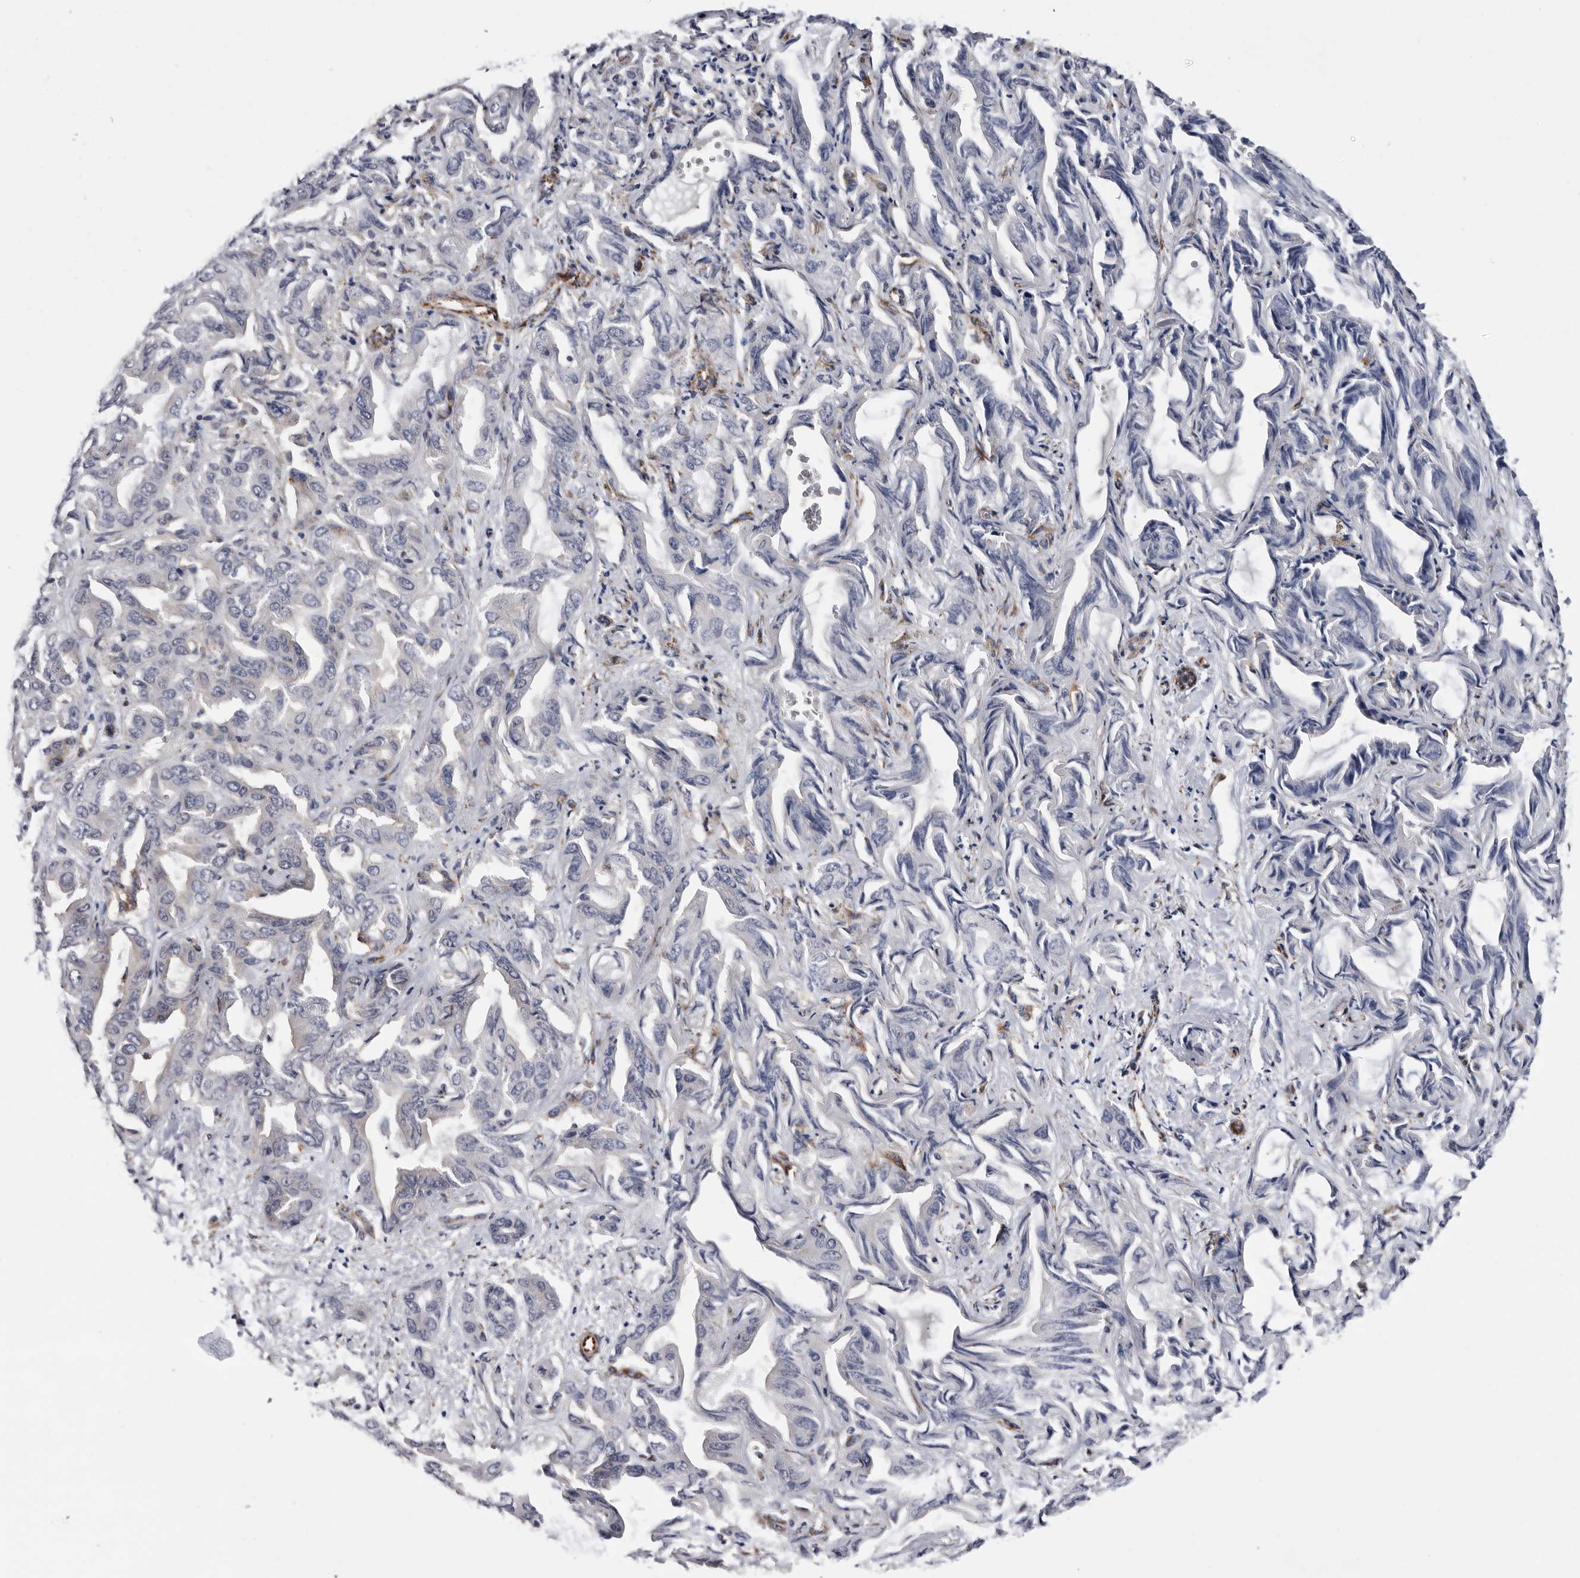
{"staining": {"intensity": "negative", "quantity": "none", "location": "none"}, "tissue": "liver cancer", "cell_type": "Tumor cells", "image_type": "cancer", "snomed": [{"axis": "morphology", "description": "Cholangiocarcinoma"}, {"axis": "topography", "description": "Liver"}], "caption": "Immunohistochemistry (IHC) of human cholangiocarcinoma (liver) reveals no staining in tumor cells.", "gene": "ARMCX2", "patient": {"sex": "female", "age": 52}}